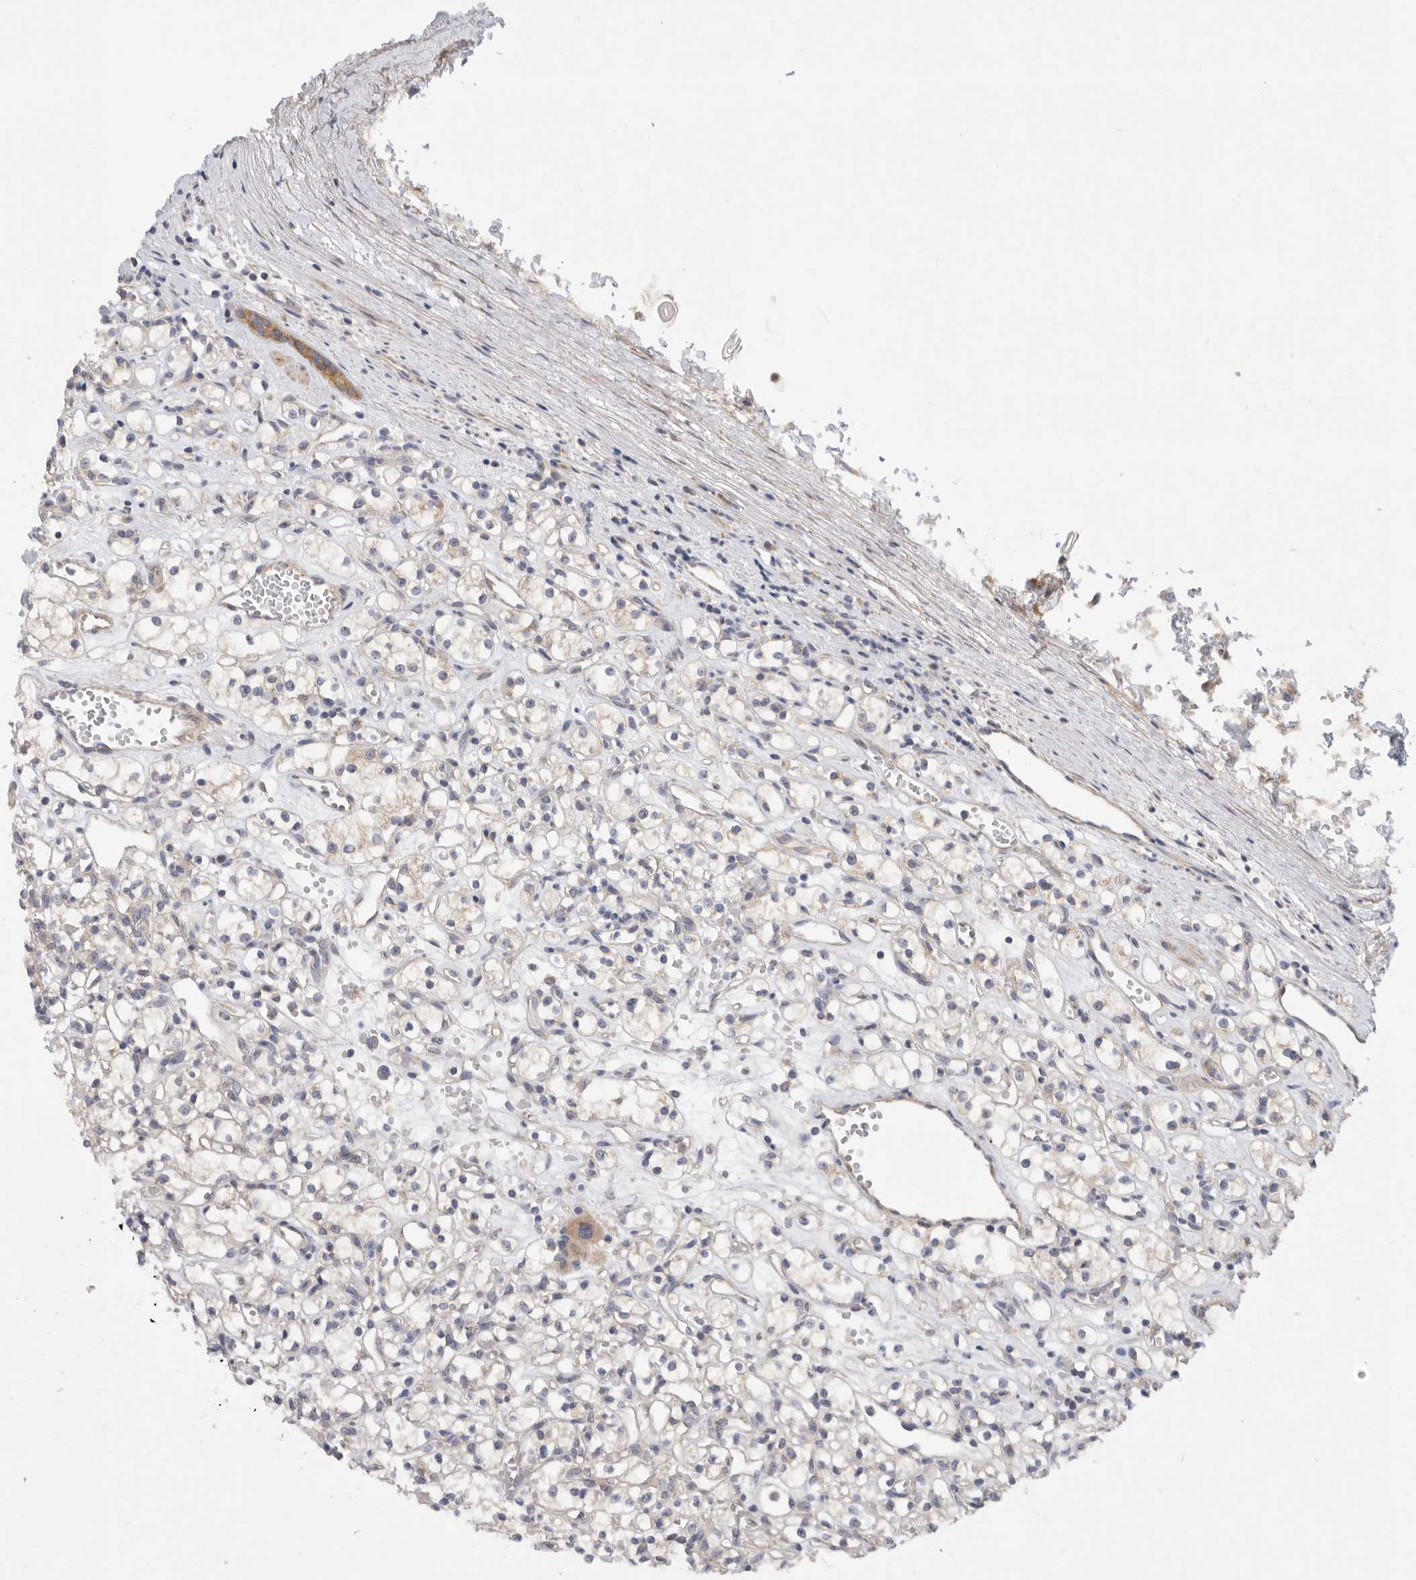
{"staining": {"intensity": "weak", "quantity": "<25%", "location": "cytoplasmic/membranous"}, "tissue": "renal cancer", "cell_type": "Tumor cells", "image_type": "cancer", "snomed": [{"axis": "morphology", "description": "Adenocarcinoma, NOS"}, {"axis": "topography", "description": "Kidney"}], "caption": "This is an immunohistochemistry (IHC) histopathology image of renal cancer. There is no expression in tumor cells.", "gene": "MTFR1L", "patient": {"sex": "female", "age": 59}}